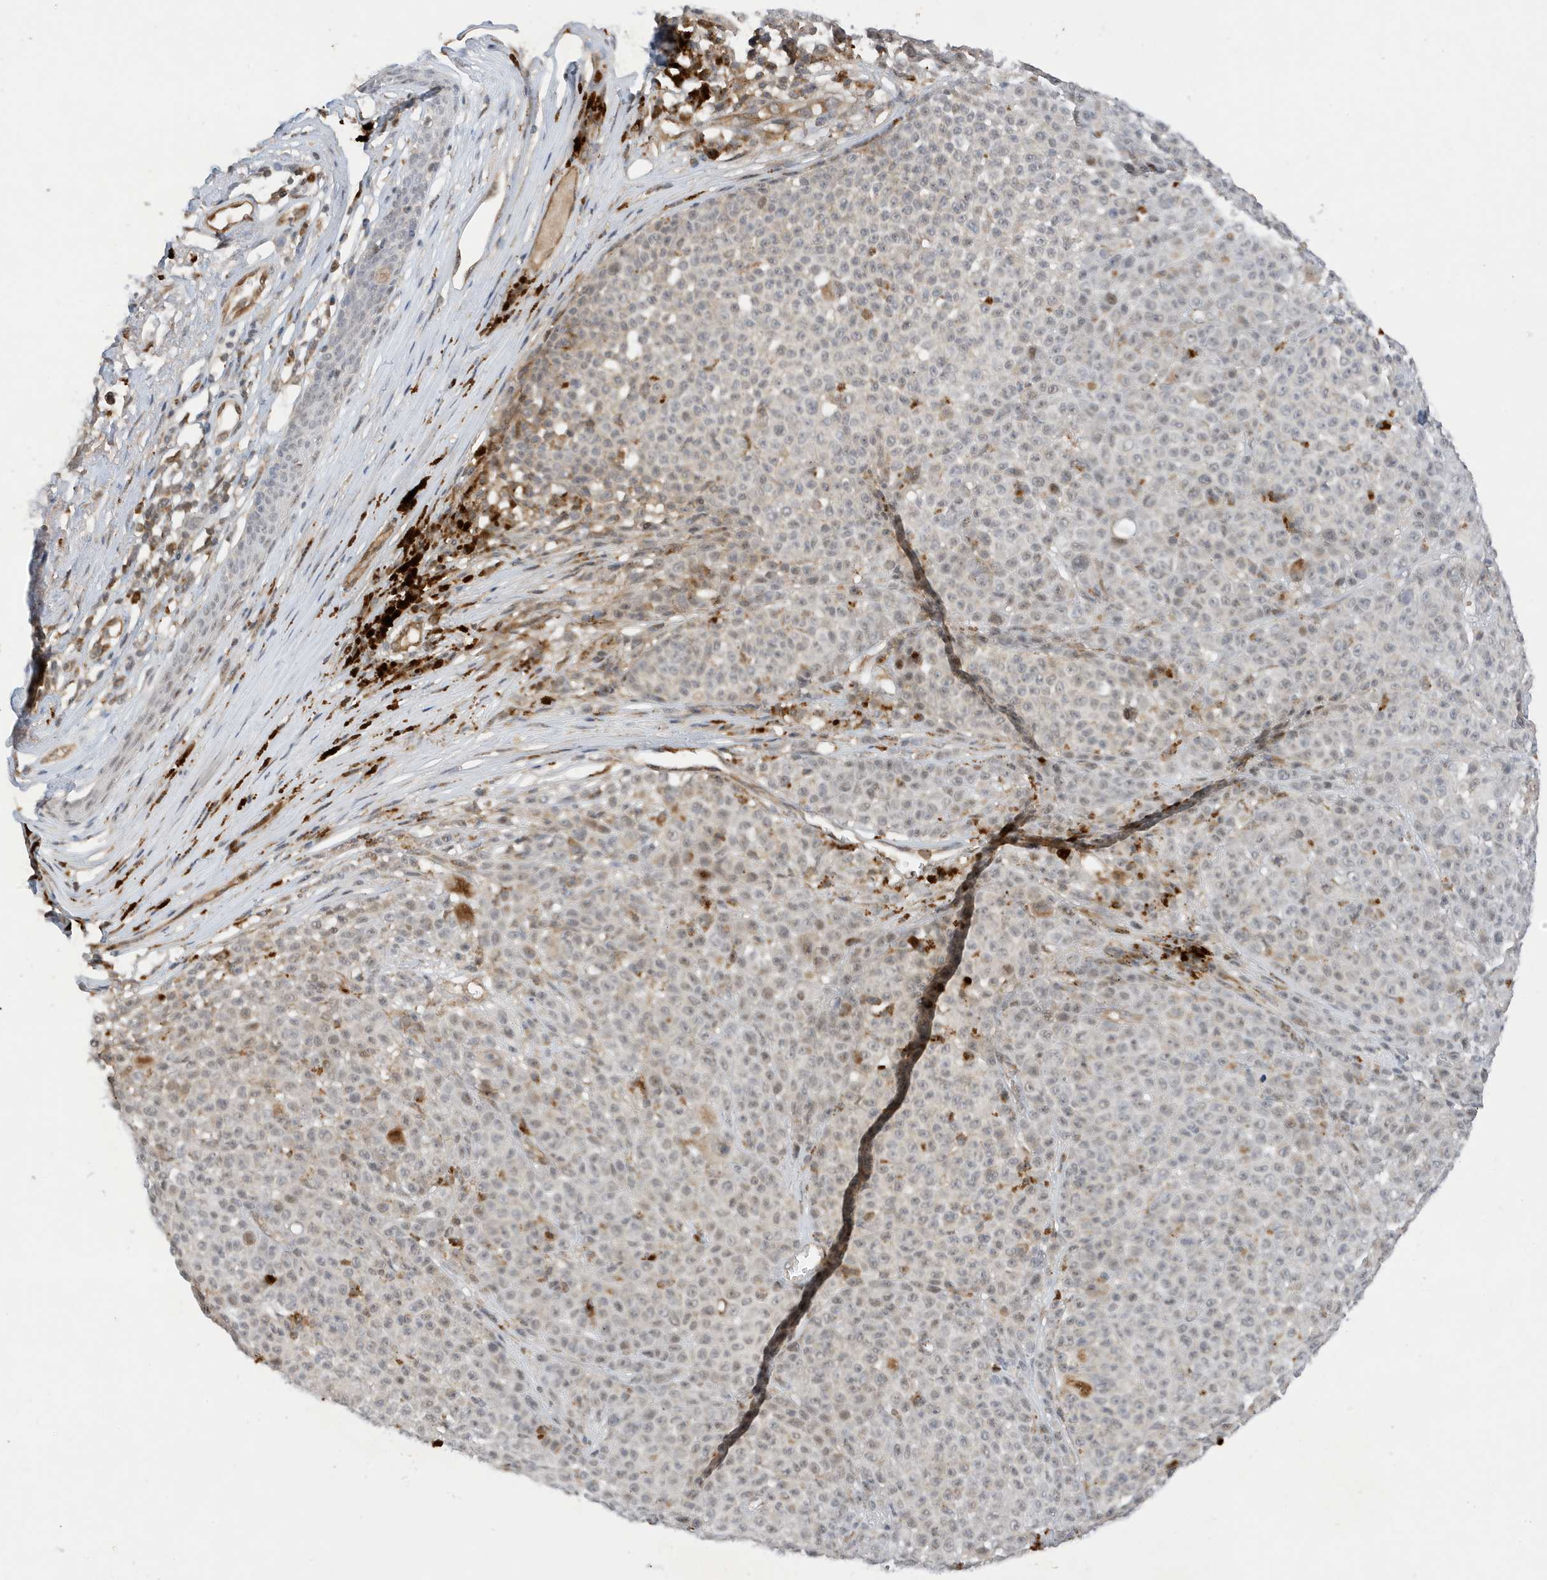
{"staining": {"intensity": "weak", "quantity": "<25%", "location": "nuclear"}, "tissue": "melanoma", "cell_type": "Tumor cells", "image_type": "cancer", "snomed": [{"axis": "morphology", "description": "Malignant melanoma, NOS"}, {"axis": "topography", "description": "Skin"}], "caption": "The immunohistochemistry photomicrograph has no significant positivity in tumor cells of malignant melanoma tissue.", "gene": "MAST3", "patient": {"sex": "female", "age": 94}}